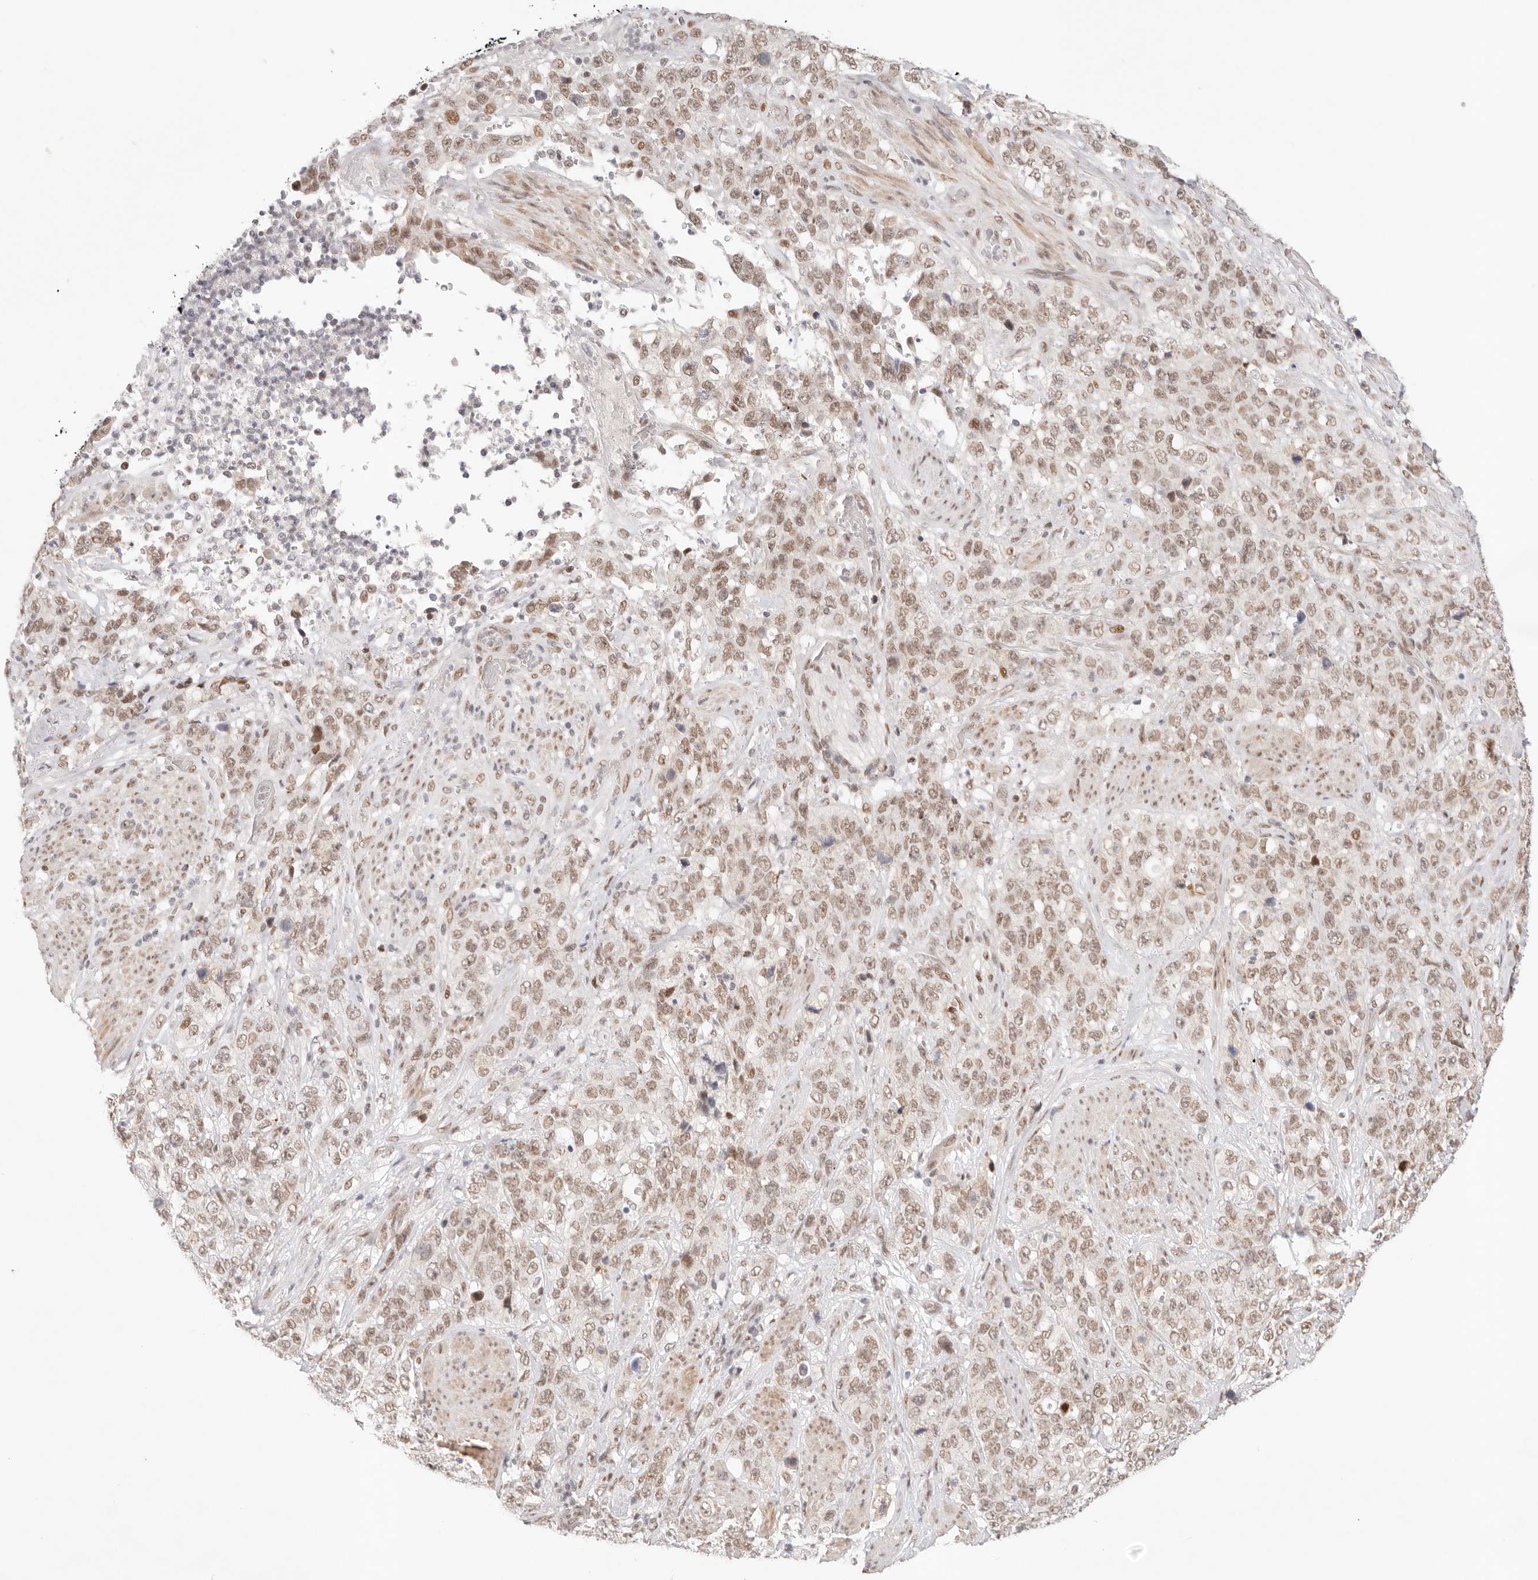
{"staining": {"intensity": "weak", "quantity": ">75%", "location": "nuclear"}, "tissue": "stomach cancer", "cell_type": "Tumor cells", "image_type": "cancer", "snomed": [{"axis": "morphology", "description": "Adenocarcinoma, NOS"}, {"axis": "topography", "description": "Stomach"}], "caption": "Immunohistochemistry image of human stomach cancer stained for a protein (brown), which displays low levels of weak nuclear expression in about >75% of tumor cells.", "gene": "HOXC5", "patient": {"sex": "male", "age": 48}}